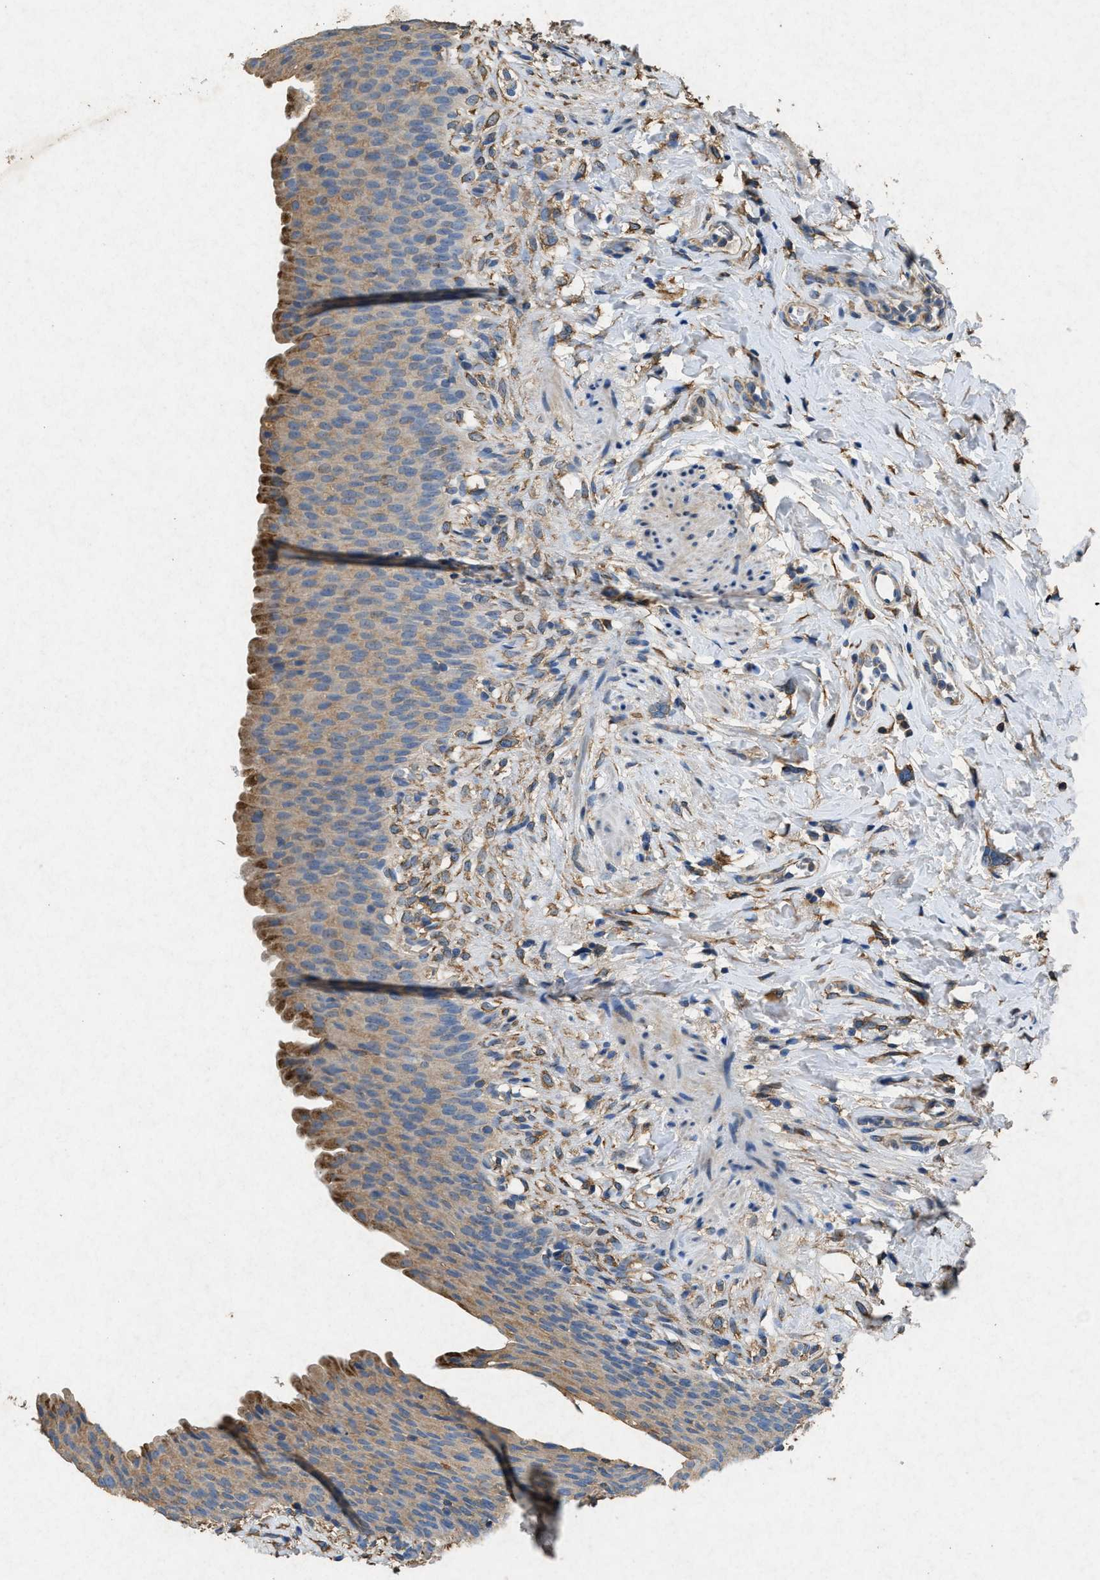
{"staining": {"intensity": "weak", "quantity": ">75%", "location": "cytoplasmic/membranous"}, "tissue": "urinary bladder", "cell_type": "Urothelial cells", "image_type": "normal", "snomed": [{"axis": "morphology", "description": "Normal tissue, NOS"}, {"axis": "topography", "description": "Urinary bladder"}], "caption": "Urothelial cells reveal low levels of weak cytoplasmic/membranous staining in approximately >75% of cells in benign urinary bladder. The staining is performed using DAB brown chromogen to label protein expression. The nuclei are counter-stained blue using hematoxylin.", "gene": "CDK15", "patient": {"sex": "female", "age": 79}}